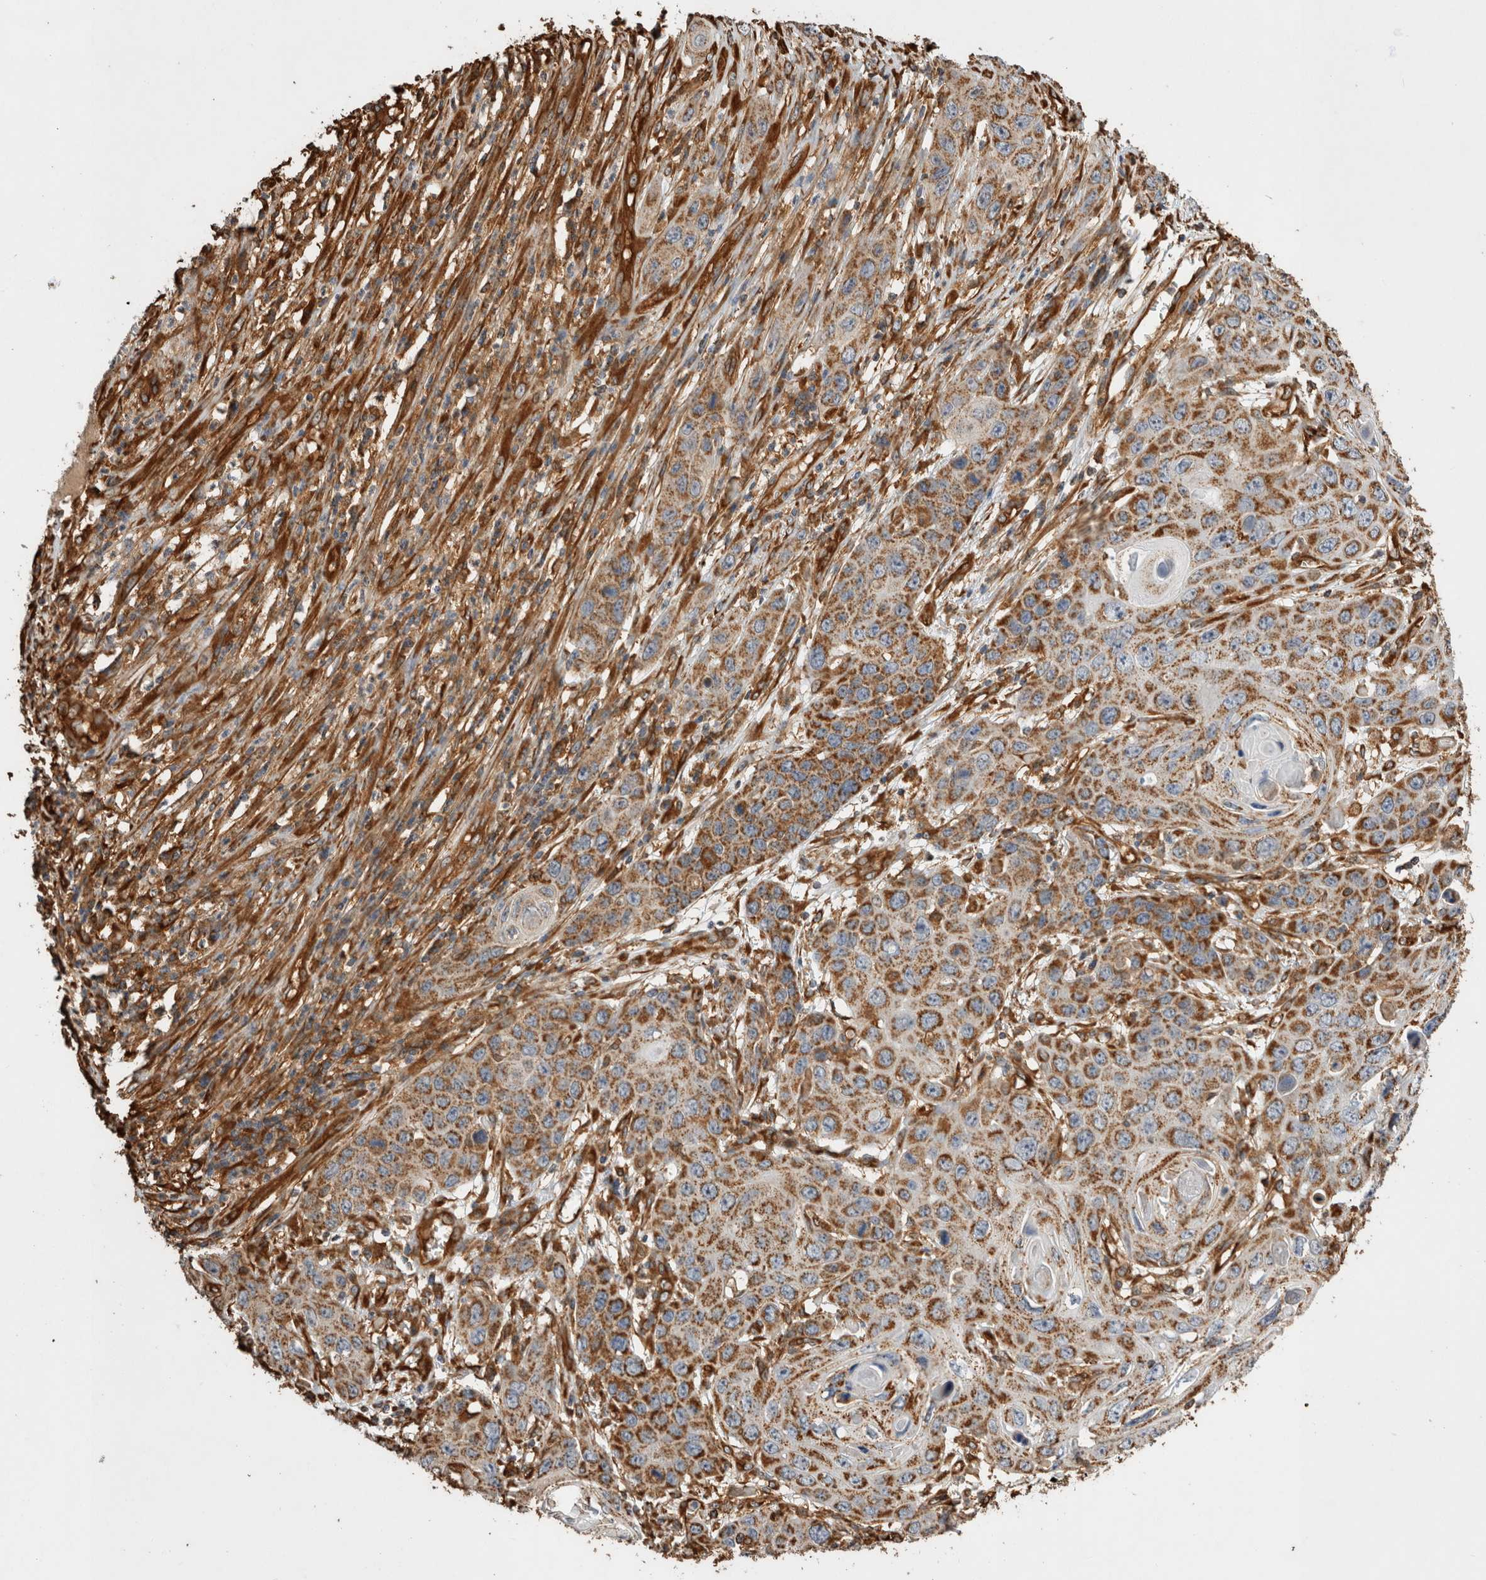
{"staining": {"intensity": "strong", "quantity": ">75%", "location": "cytoplasmic/membranous"}, "tissue": "skin cancer", "cell_type": "Tumor cells", "image_type": "cancer", "snomed": [{"axis": "morphology", "description": "Squamous cell carcinoma, NOS"}, {"axis": "topography", "description": "Skin"}], "caption": "Immunohistochemical staining of skin cancer displays high levels of strong cytoplasmic/membranous positivity in approximately >75% of tumor cells.", "gene": "ZNF397", "patient": {"sex": "male", "age": 55}}